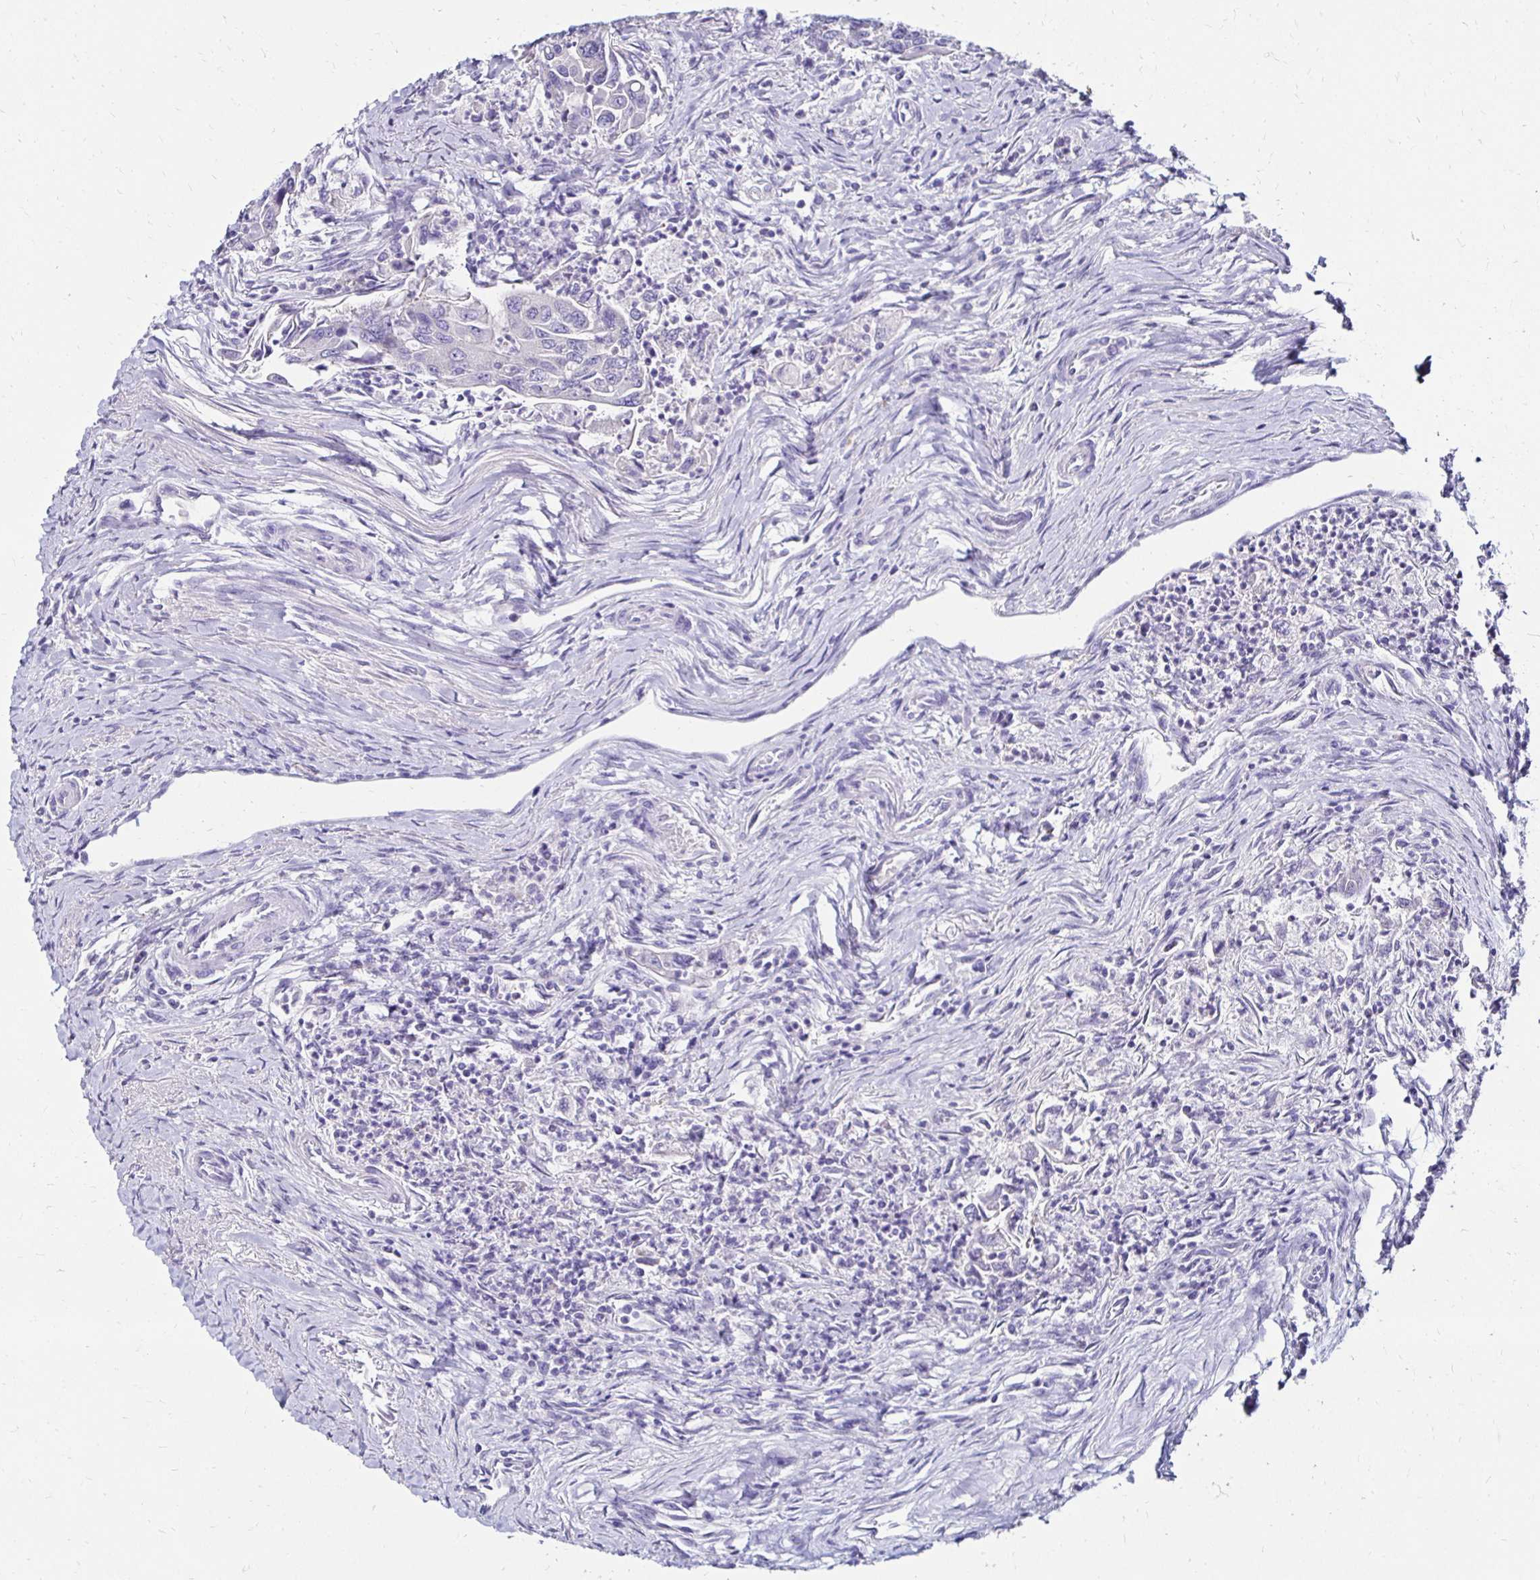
{"staining": {"intensity": "negative", "quantity": "none", "location": "none"}, "tissue": "colorectal cancer", "cell_type": "Tumor cells", "image_type": "cancer", "snomed": [{"axis": "morphology", "description": "Adenocarcinoma, NOS"}, {"axis": "topography", "description": "Colon"}], "caption": "DAB immunohistochemical staining of colorectal adenocarcinoma displays no significant expression in tumor cells.", "gene": "KCNT1", "patient": {"sex": "female", "age": 67}}